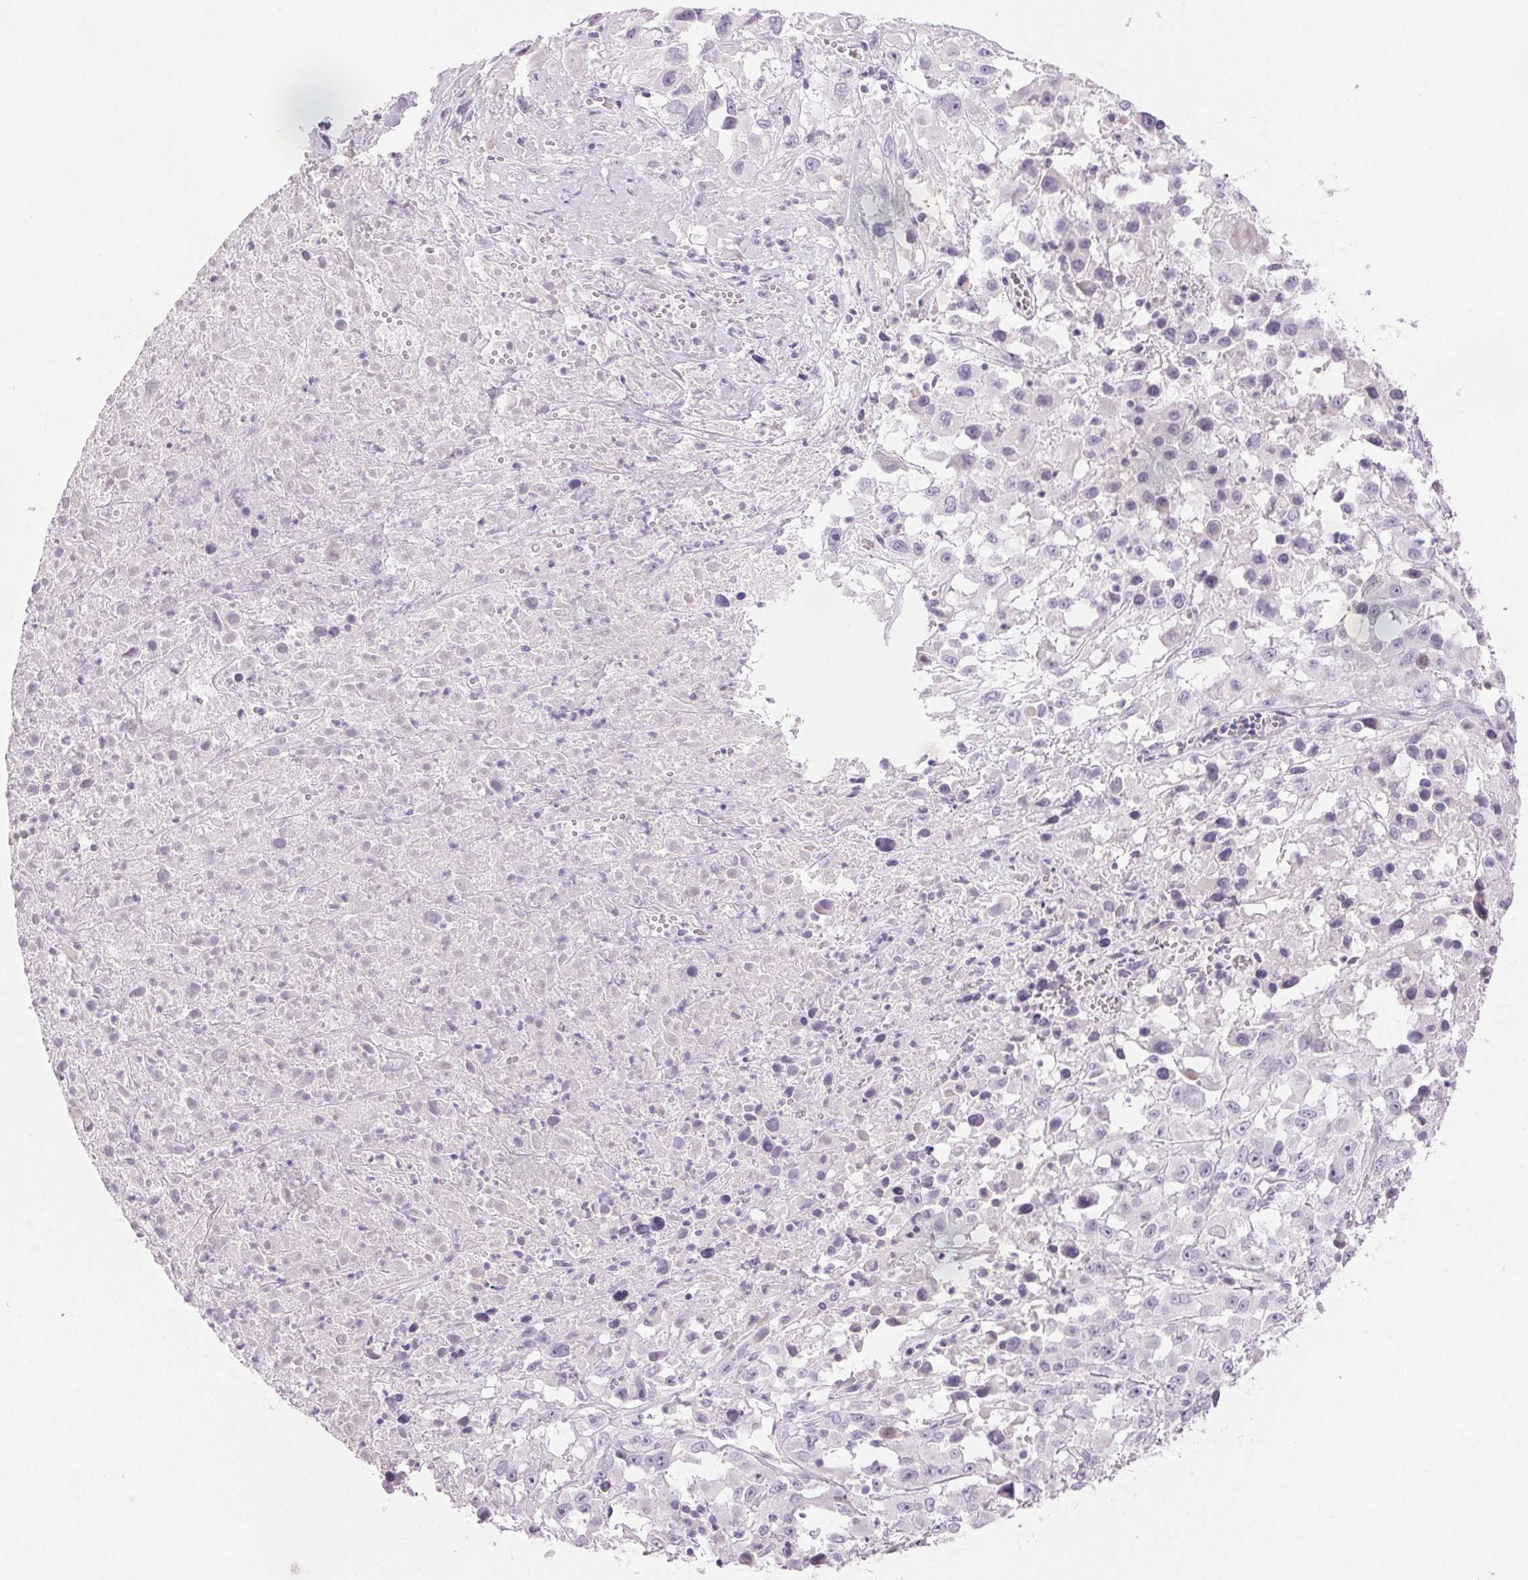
{"staining": {"intensity": "negative", "quantity": "none", "location": "none"}, "tissue": "melanoma", "cell_type": "Tumor cells", "image_type": "cancer", "snomed": [{"axis": "morphology", "description": "Malignant melanoma, Metastatic site"}, {"axis": "topography", "description": "Soft tissue"}], "caption": "Immunohistochemical staining of human malignant melanoma (metastatic site) exhibits no significant expression in tumor cells. The staining is performed using DAB brown chromogen with nuclei counter-stained in using hematoxylin.", "gene": "BPIFB2", "patient": {"sex": "male", "age": 50}}